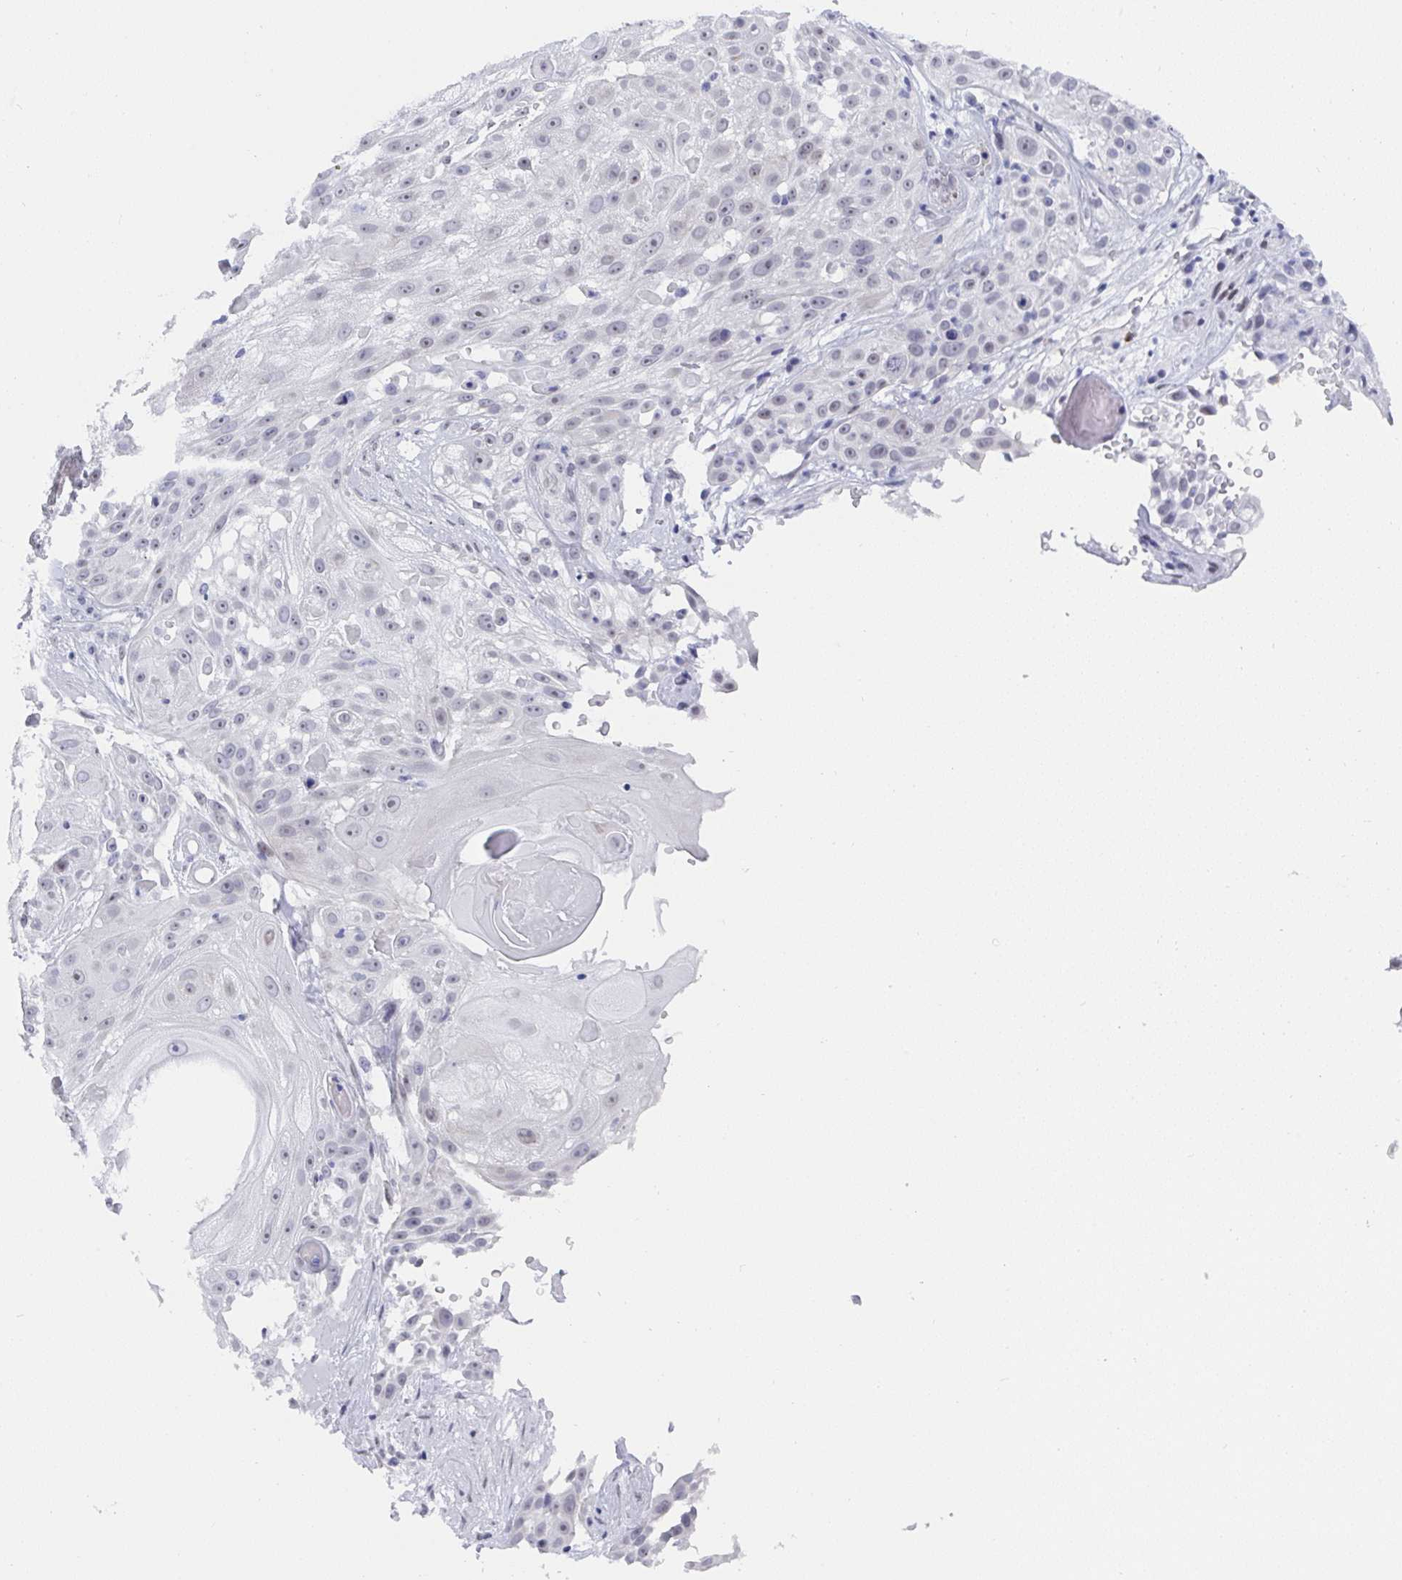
{"staining": {"intensity": "weak", "quantity": "<25%", "location": "nuclear"}, "tissue": "skin cancer", "cell_type": "Tumor cells", "image_type": "cancer", "snomed": [{"axis": "morphology", "description": "Squamous cell carcinoma, NOS"}, {"axis": "topography", "description": "Skin"}], "caption": "Tumor cells are negative for brown protein staining in skin cancer (squamous cell carcinoma).", "gene": "MFSD4A", "patient": {"sex": "female", "age": 86}}